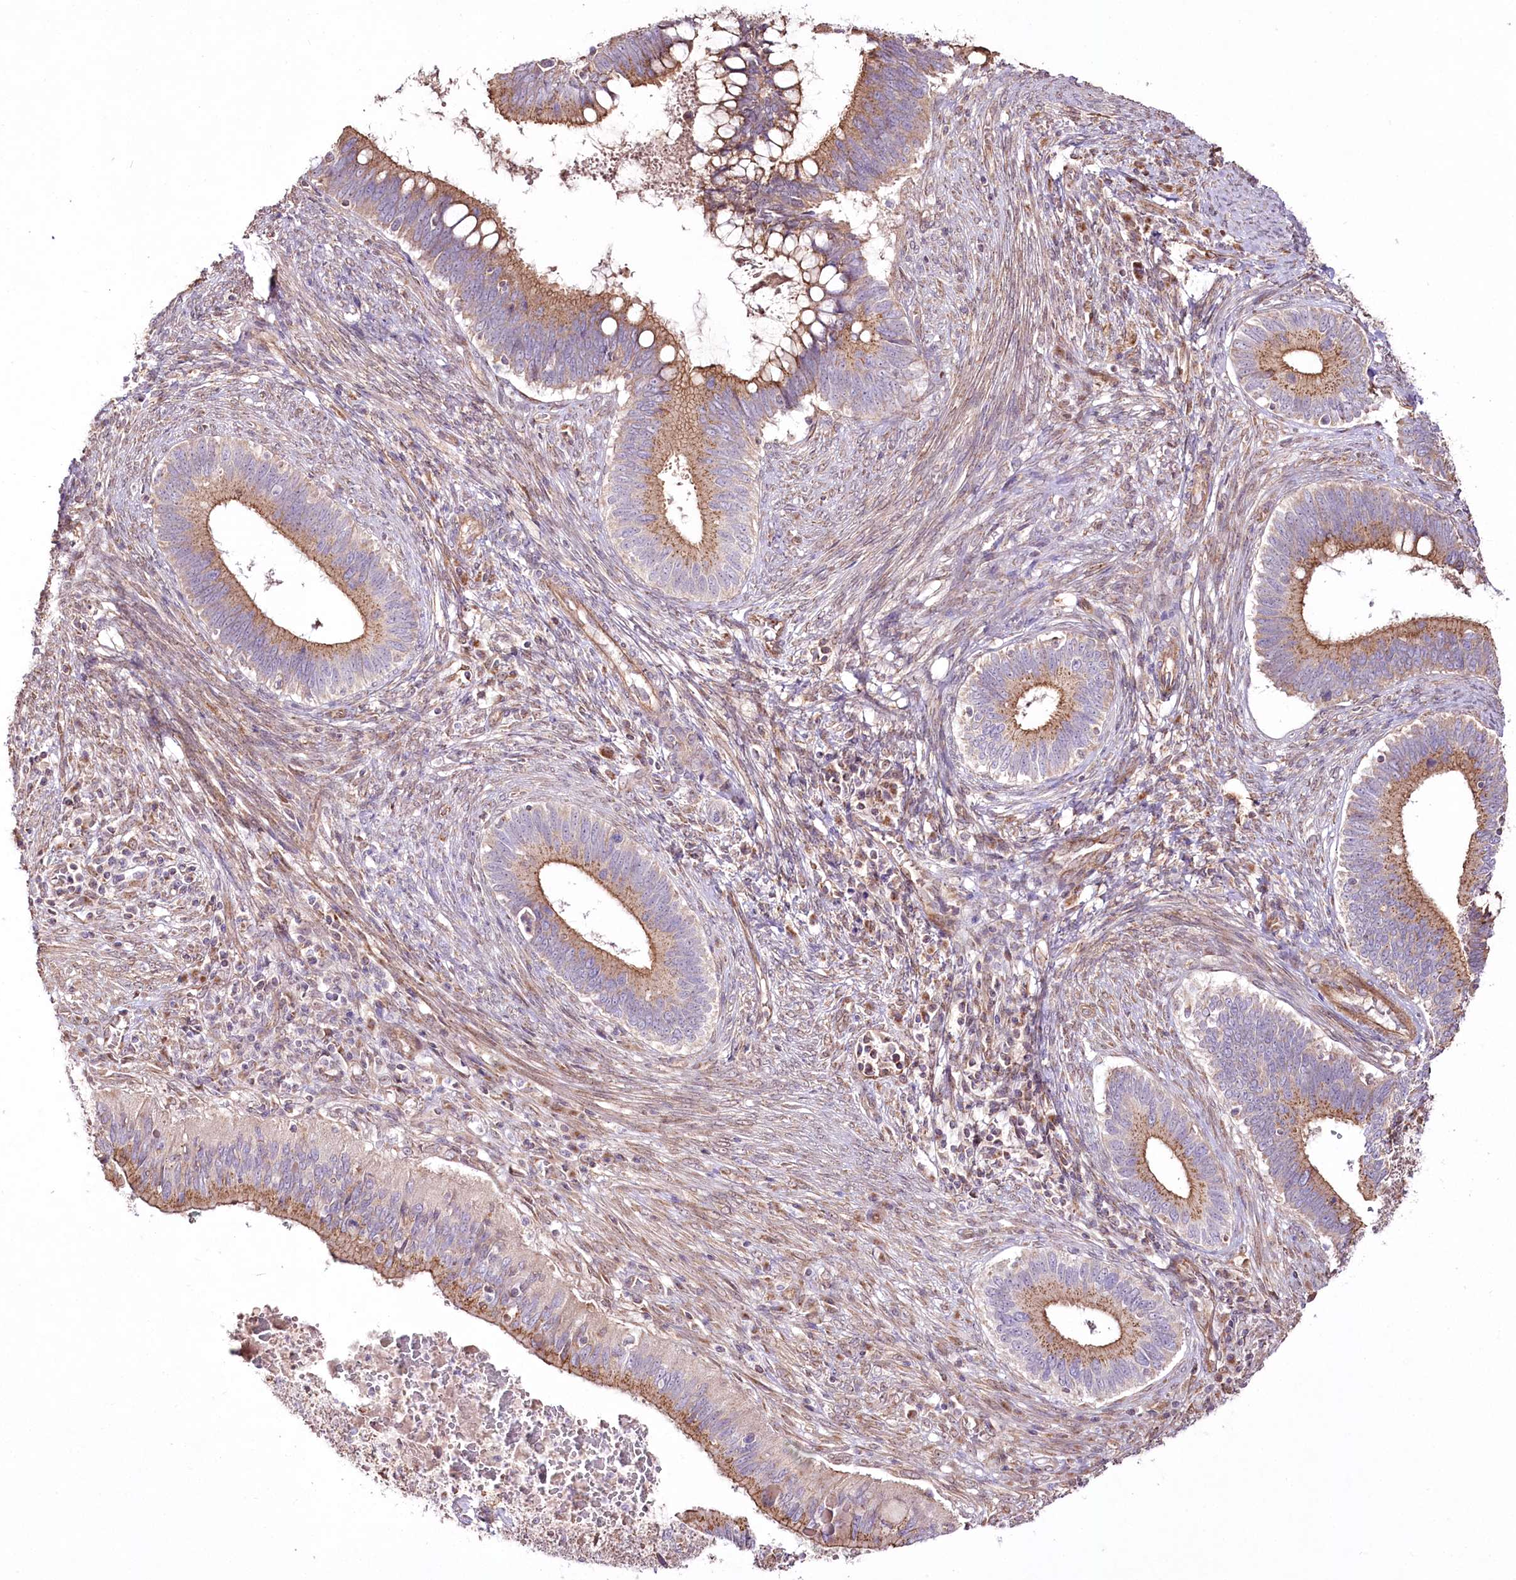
{"staining": {"intensity": "moderate", "quantity": "25%-75%", "location": "cytoplasmic/membranous"}, "tissue": "cervical cancer", "cell_type": "Tumor cells", "image_type": "cancer", "snomed": [{"axis": "morphology", "description": "Adenocarcinoma, NOS"}, {"axis": "topography", "description": "Cervix"}], "caption": "Immunohistochemistry staining of cervical cancer, which reveals medium levels of moderate cytoplasmic/membranous staining in approximately 25%-75% of tumor cells indicating moderate cytoplasmic/membranous protein positivity. The staining was performed using DAB (brown) for protein detection and nuclei were counterstained in hematoxylin (blue).", "gene": "REXO2", "patient": {"sex": "female", "age": 42}}